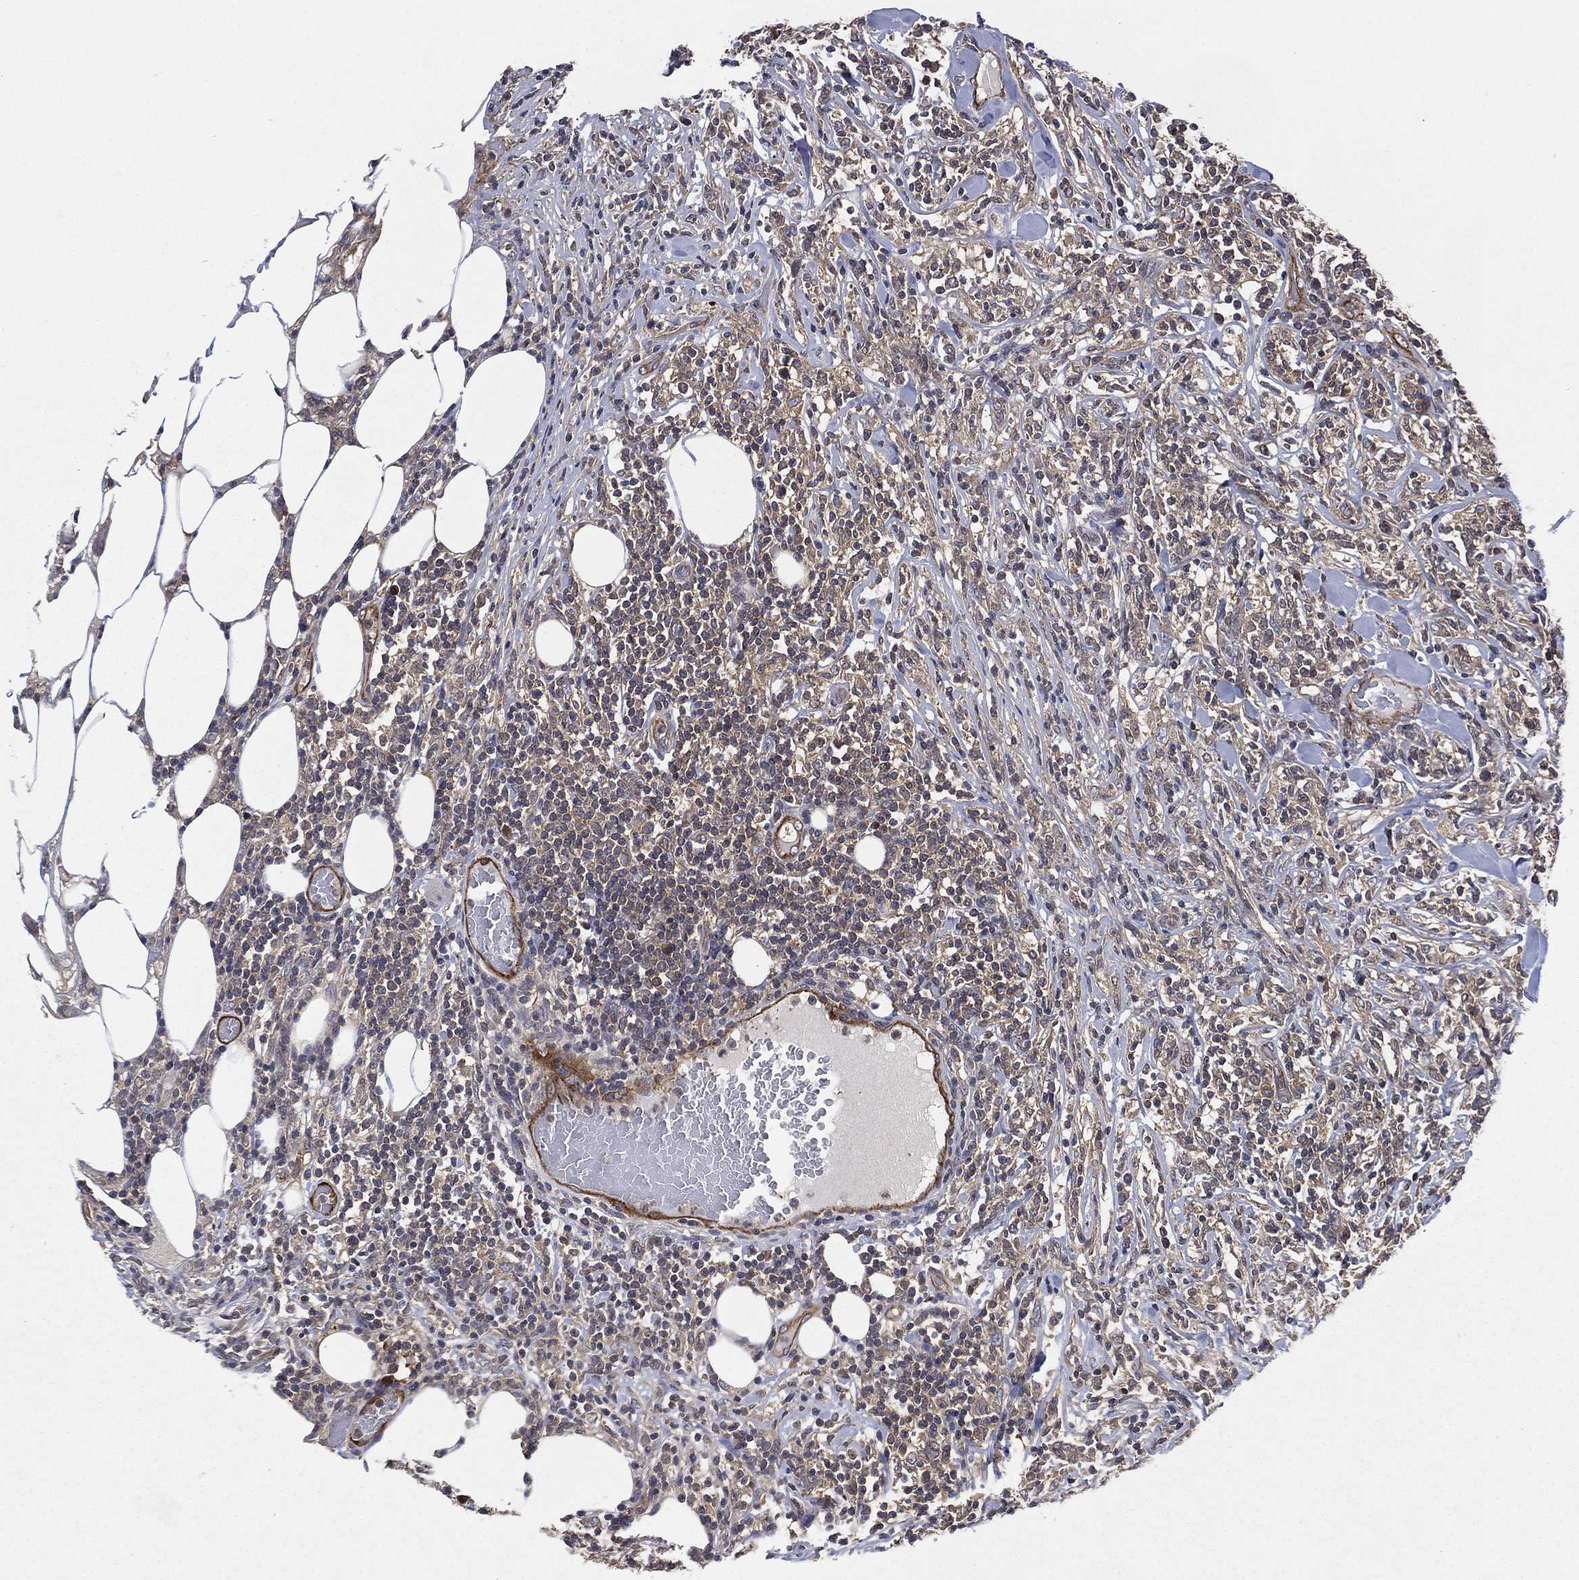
{"staining": {"intensity": "moderate", "quantity": "25%-75%", "location": "cytoplasmic/membranous"}, "tissue": "lymphoma", "cell_type": "Tumor cells", "image_type": "cancer", "snomed": [{"axis": "morphology", "description": "Malignant lymphoma, non-Hodgkin's type, High grade"}, {"axis": "topography", "description": "Lymph node"}], "caption": "A brown stain highlights moderate cytoplasmic/membranous expression of a protein in high-grade malignant lymphoma, non-Hodgkin's type tumor cells.", "gene": "SMPD3", "patient": {"sex": "female", "age": 84}}